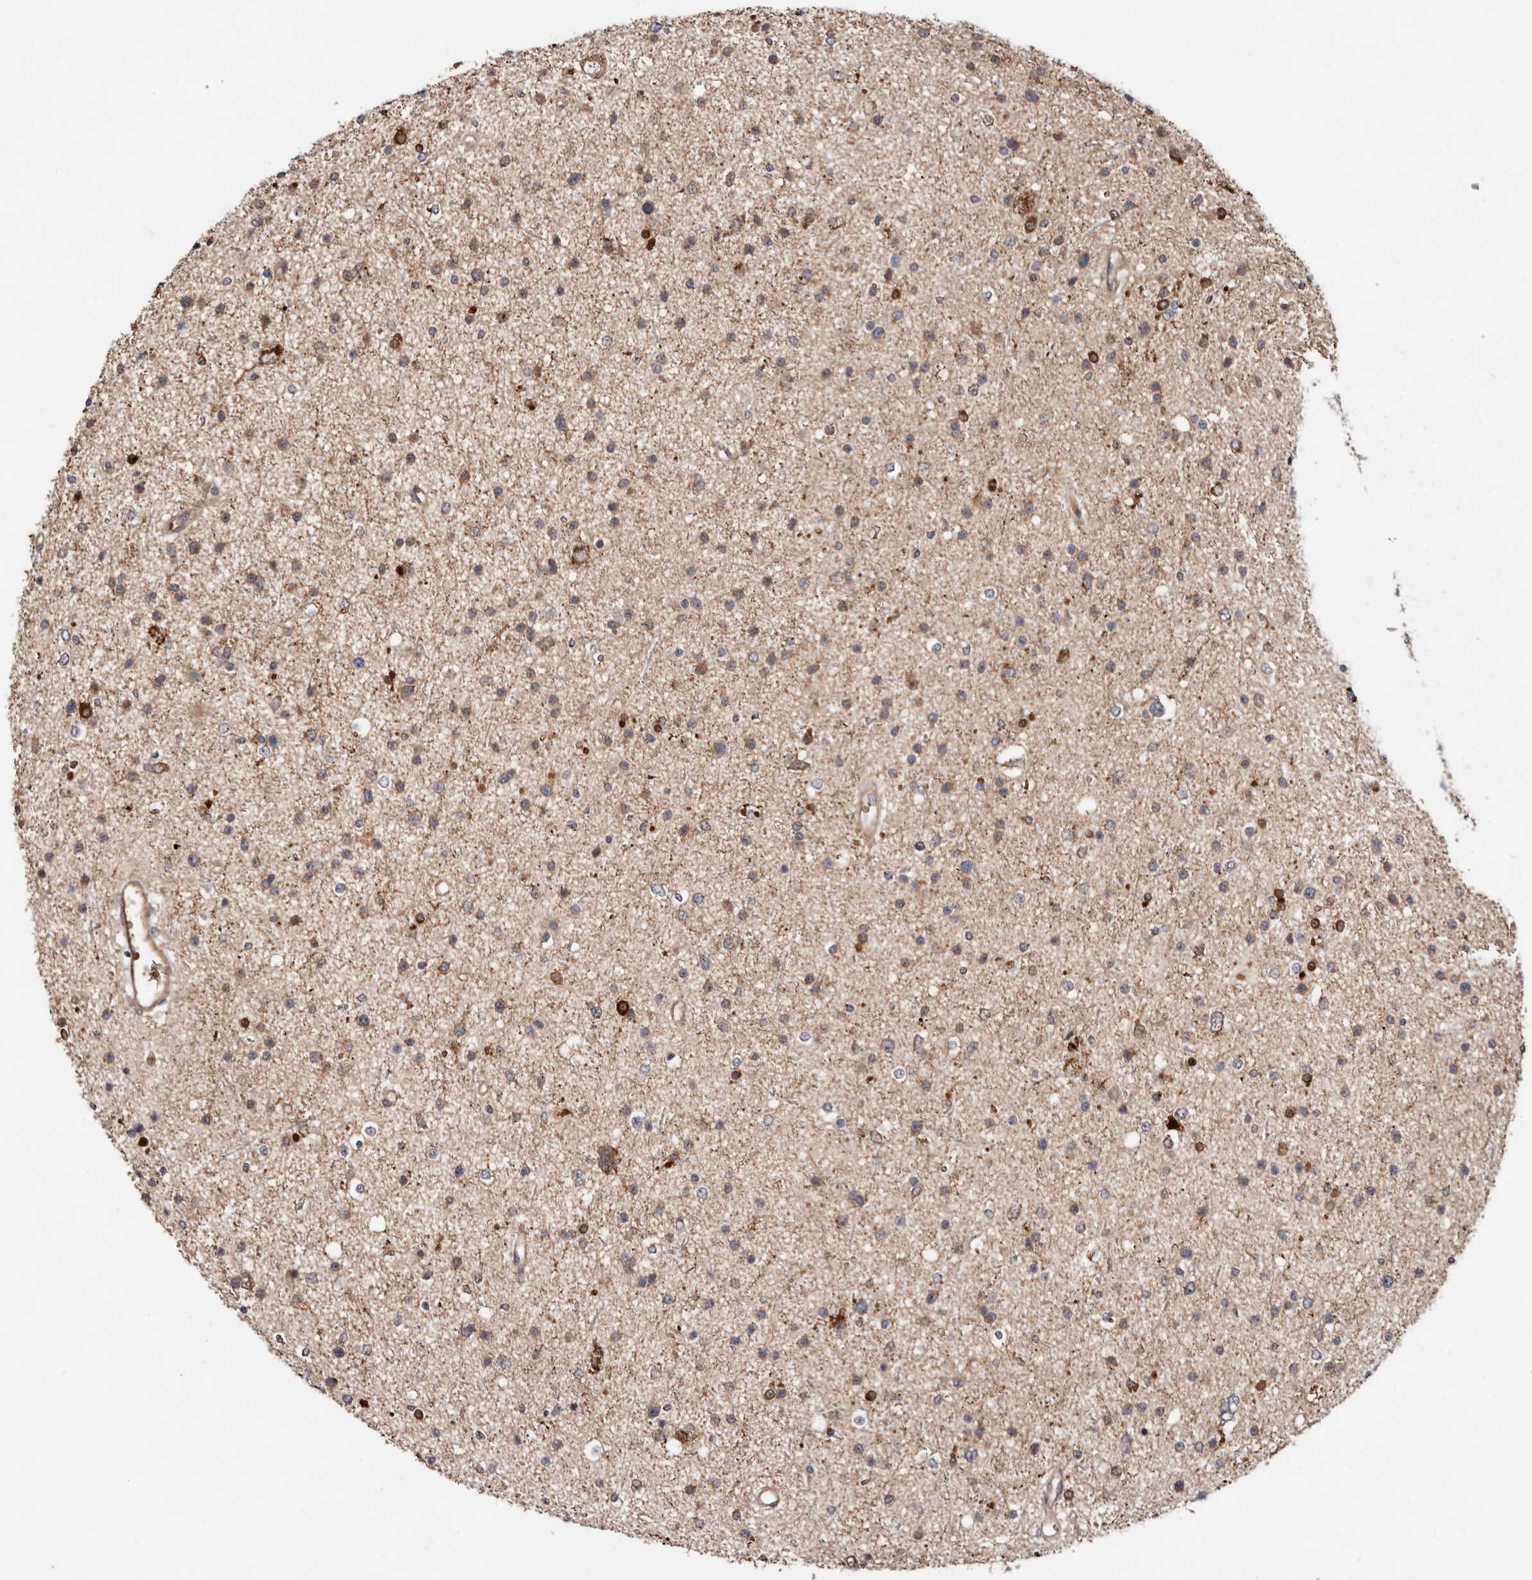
{"staining": {"intensity": "weak", "quantity": ">75%", "location": "cytoplasmic/membranous"}, "tissue": "glioma", "cell_type": "Tumor cells", "image_type": "cancer", "snomed": [{"axis": "morphology", "description": "Glioma, malignant, Low grade"}, {"axis": "topography", "description": "Brain"}], "caption": "An immunohistochemistry (IHC) image of tumor tissue is shown. Protein staining in brown labels weak cytoplasmic/membranous positivity in glioma within tumor cells. The protein is shown in brown color, while the nuclei are stained blue.", "gene": "GOT1L1", "patient": {"sex": "female", "age": 37}}